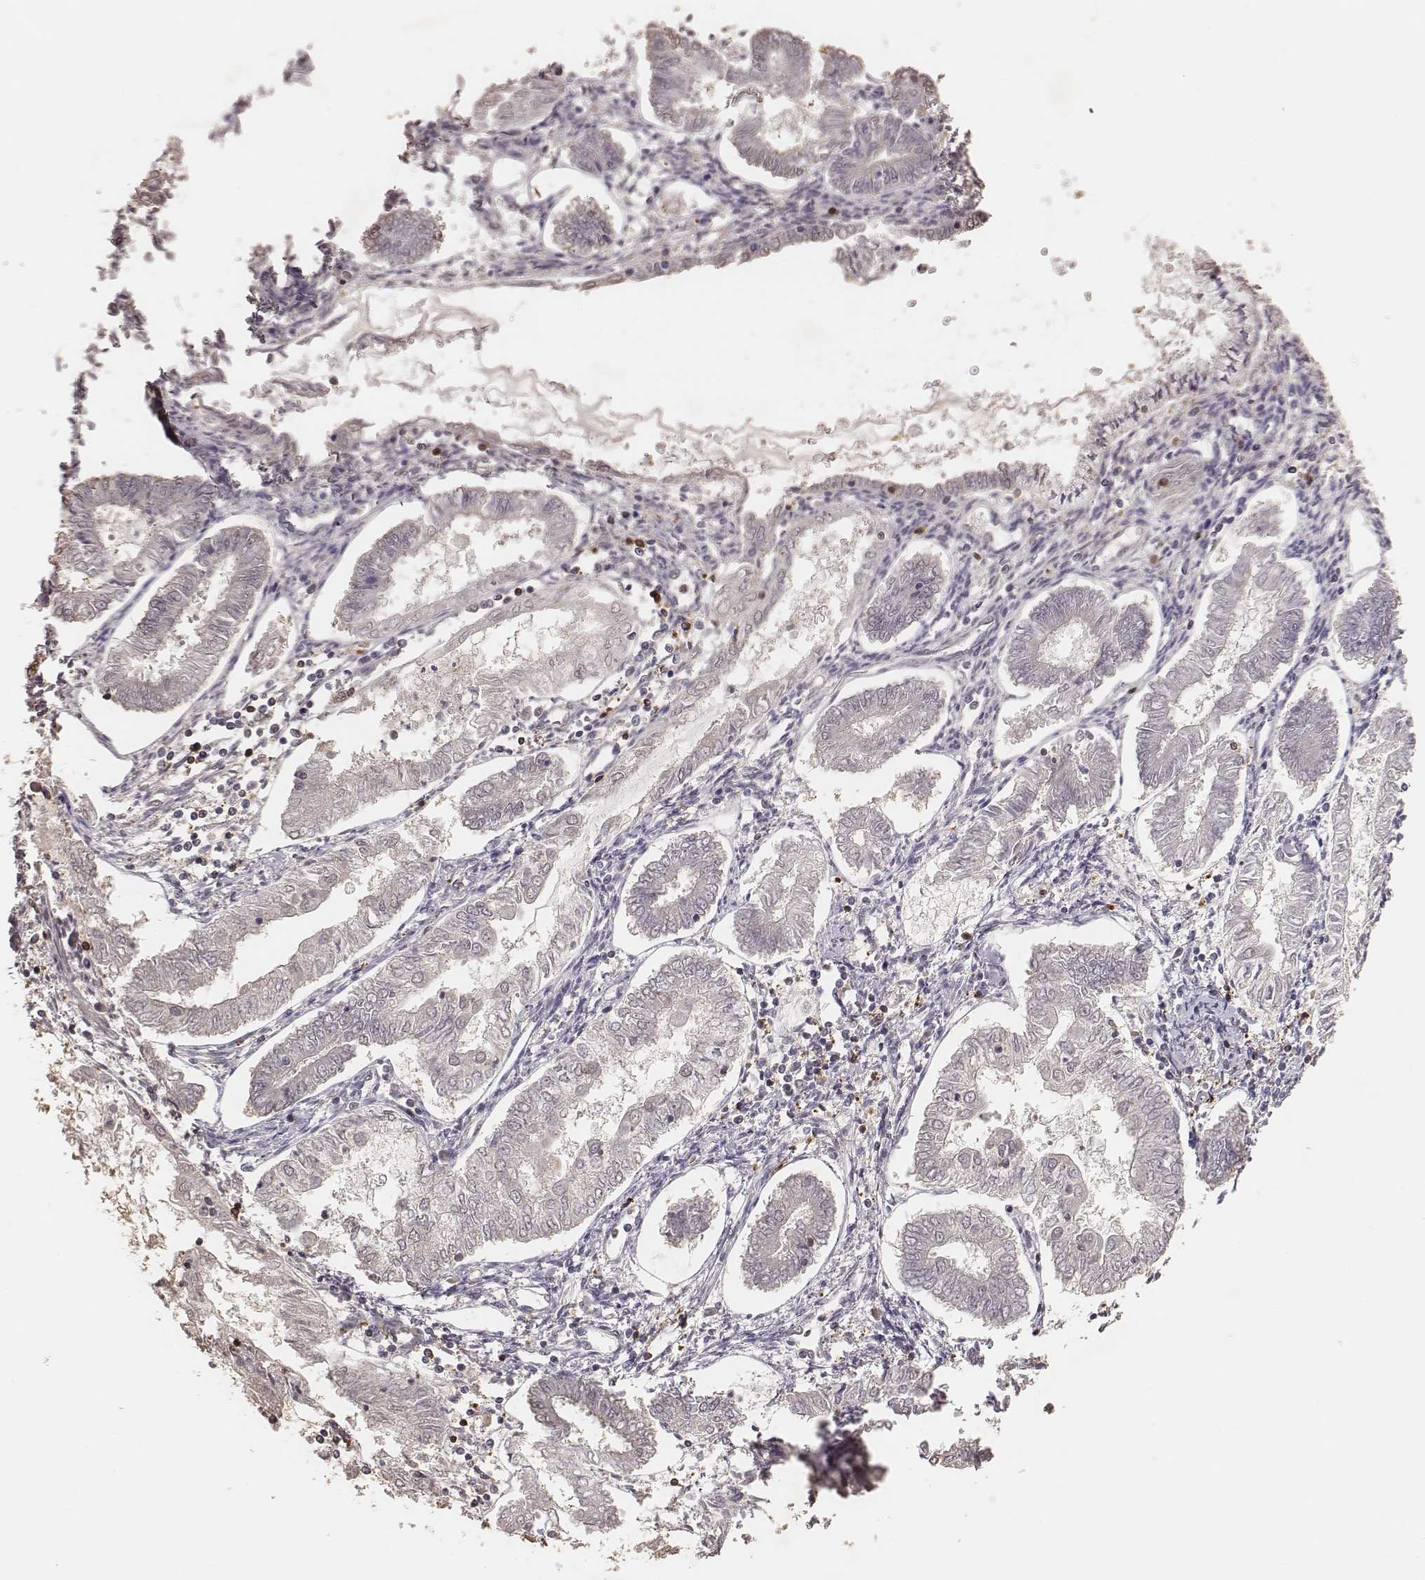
{"staining": {"intensity": "negative", "quantity": "none", "location": "none"}, "tissue": "endometrial cancer", "cell_type": "Tumor cells", "image_type": "cancer", "snomed": [{"axis": "morphology", "description": "Adenocarcinoma, NOS"}, {"axis": "topography", "description": "Endometrium"}], "caption": "Tumor cells are negative for protein expression in human adenocarcinoma (endometrial).", "gene": "PILRA", "patient": {"sex": "female", "age": 68}}